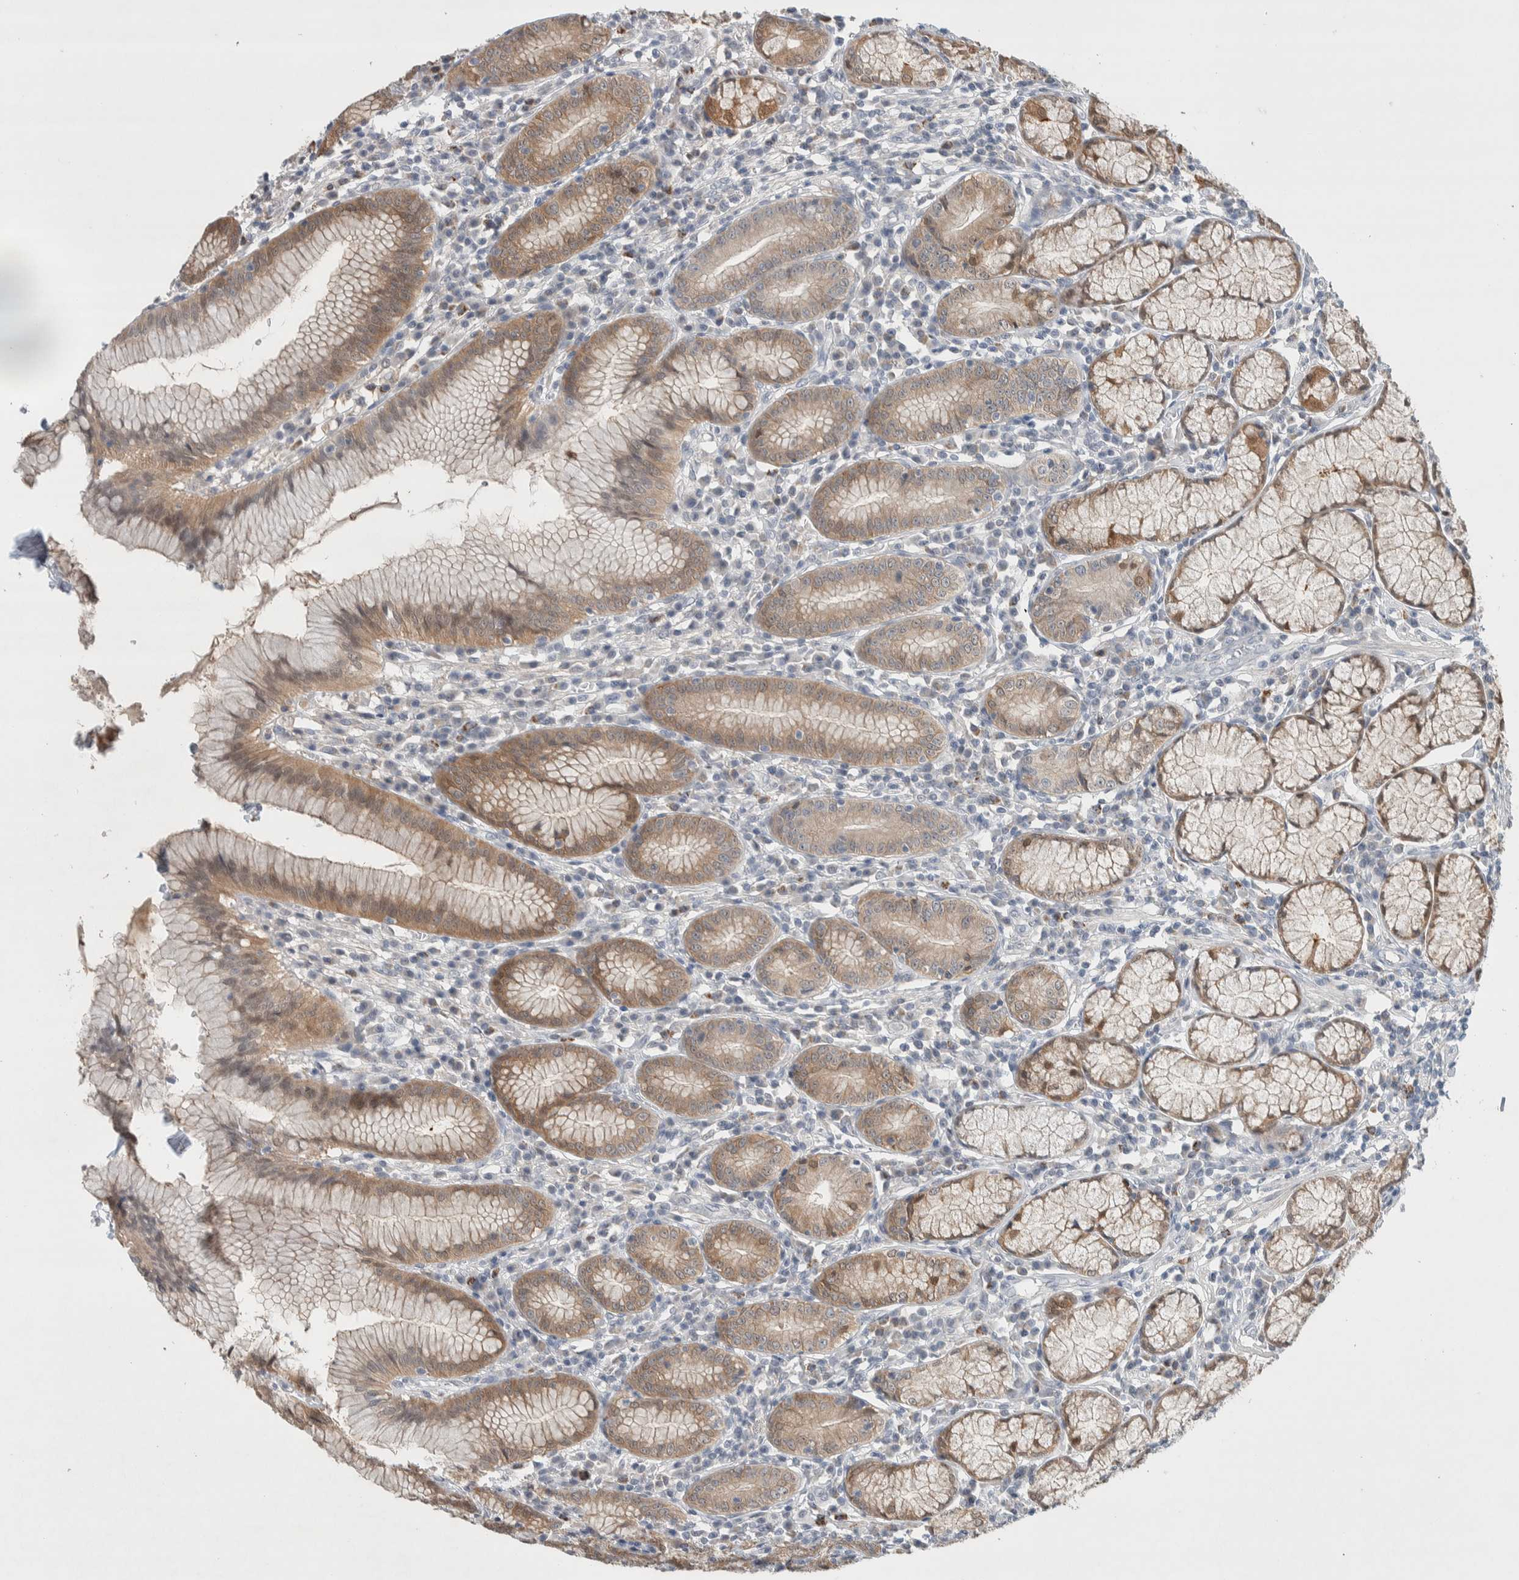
{"staining": {"intensity": "moderate", "quantity": ">75%", "location": "cytoplasmic/membranous"}, "tissue": "stomach", "cell_type": "Glandular cells", "image_type": "normal", "snomed": [{"axis": "morphology", "description": "Normal tissue, NOS"}, {"axis": "topography", "description": "Stomach"}], "caption": "High-magnification brightfield microscopy of normal stomach stained with DAB (brown) and counterstained with hematoxylin (blue). glandular cells exhibit moderate cytoplasmic/membranous positivity is appreciated in approximately>75% of cells.", "gene": "DEPTOR", "patient": {"sex": "male", "age": 55}}